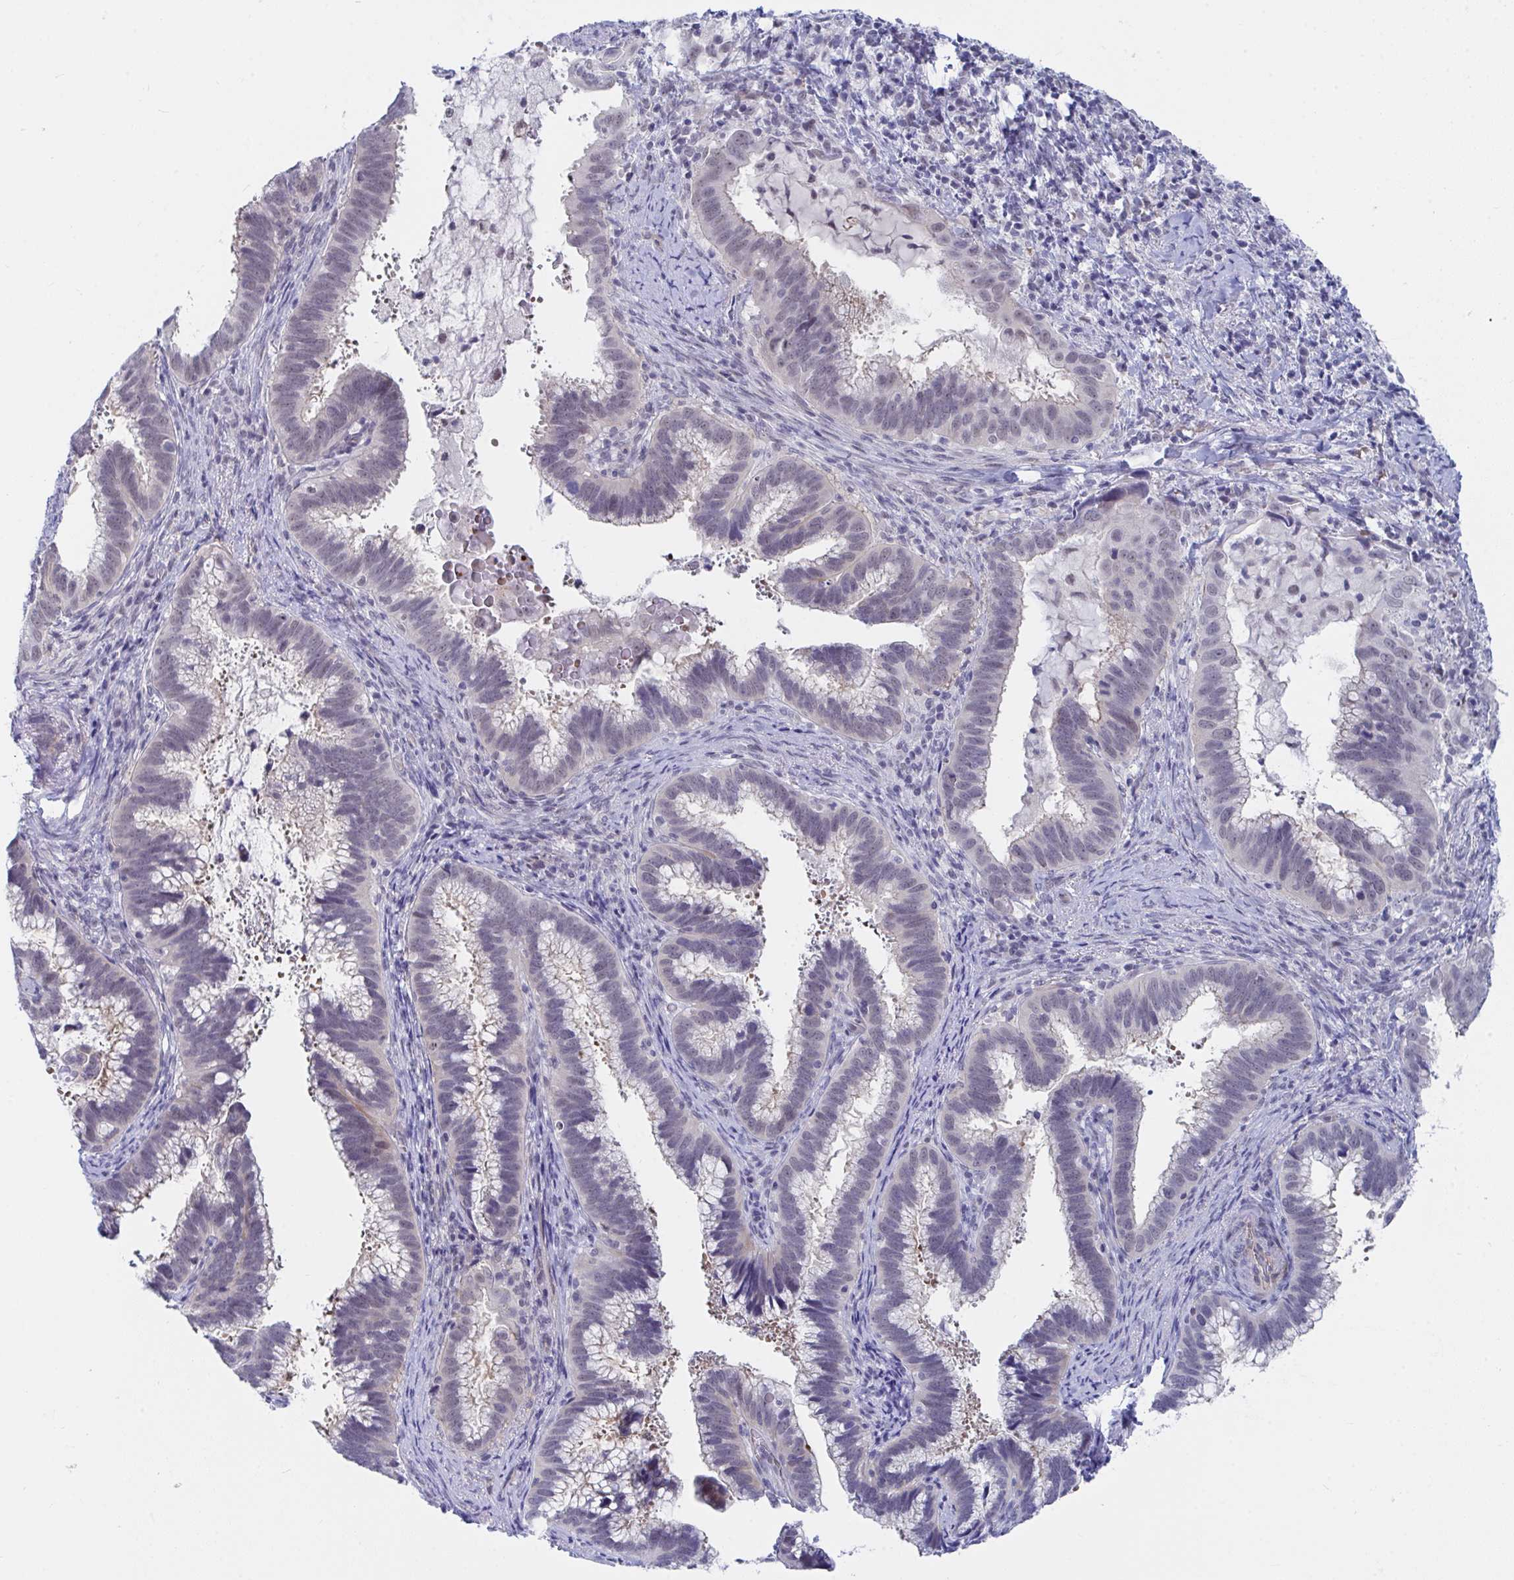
{"staining": {"intensity": "weak", "quantity": "<25%", "location": "nuclear"}, "tissue": "cervical cancer", "cell_type": "Tumor cells", "image_type": "cancer", "snomed": [{"axis": "morphology", "description": "Adenocarcinoma, NOS"}, {"axis": "topography", "description": "Cervix"}], "caption": "The image reveals no significant expression in tumor cells of cervical cancer. (DAB (3,3'-diaminobenzidine) IHC with hematoxylin counter stain).", "gene": "DAOA", "patient": {"sex": "female", "age": 56}}